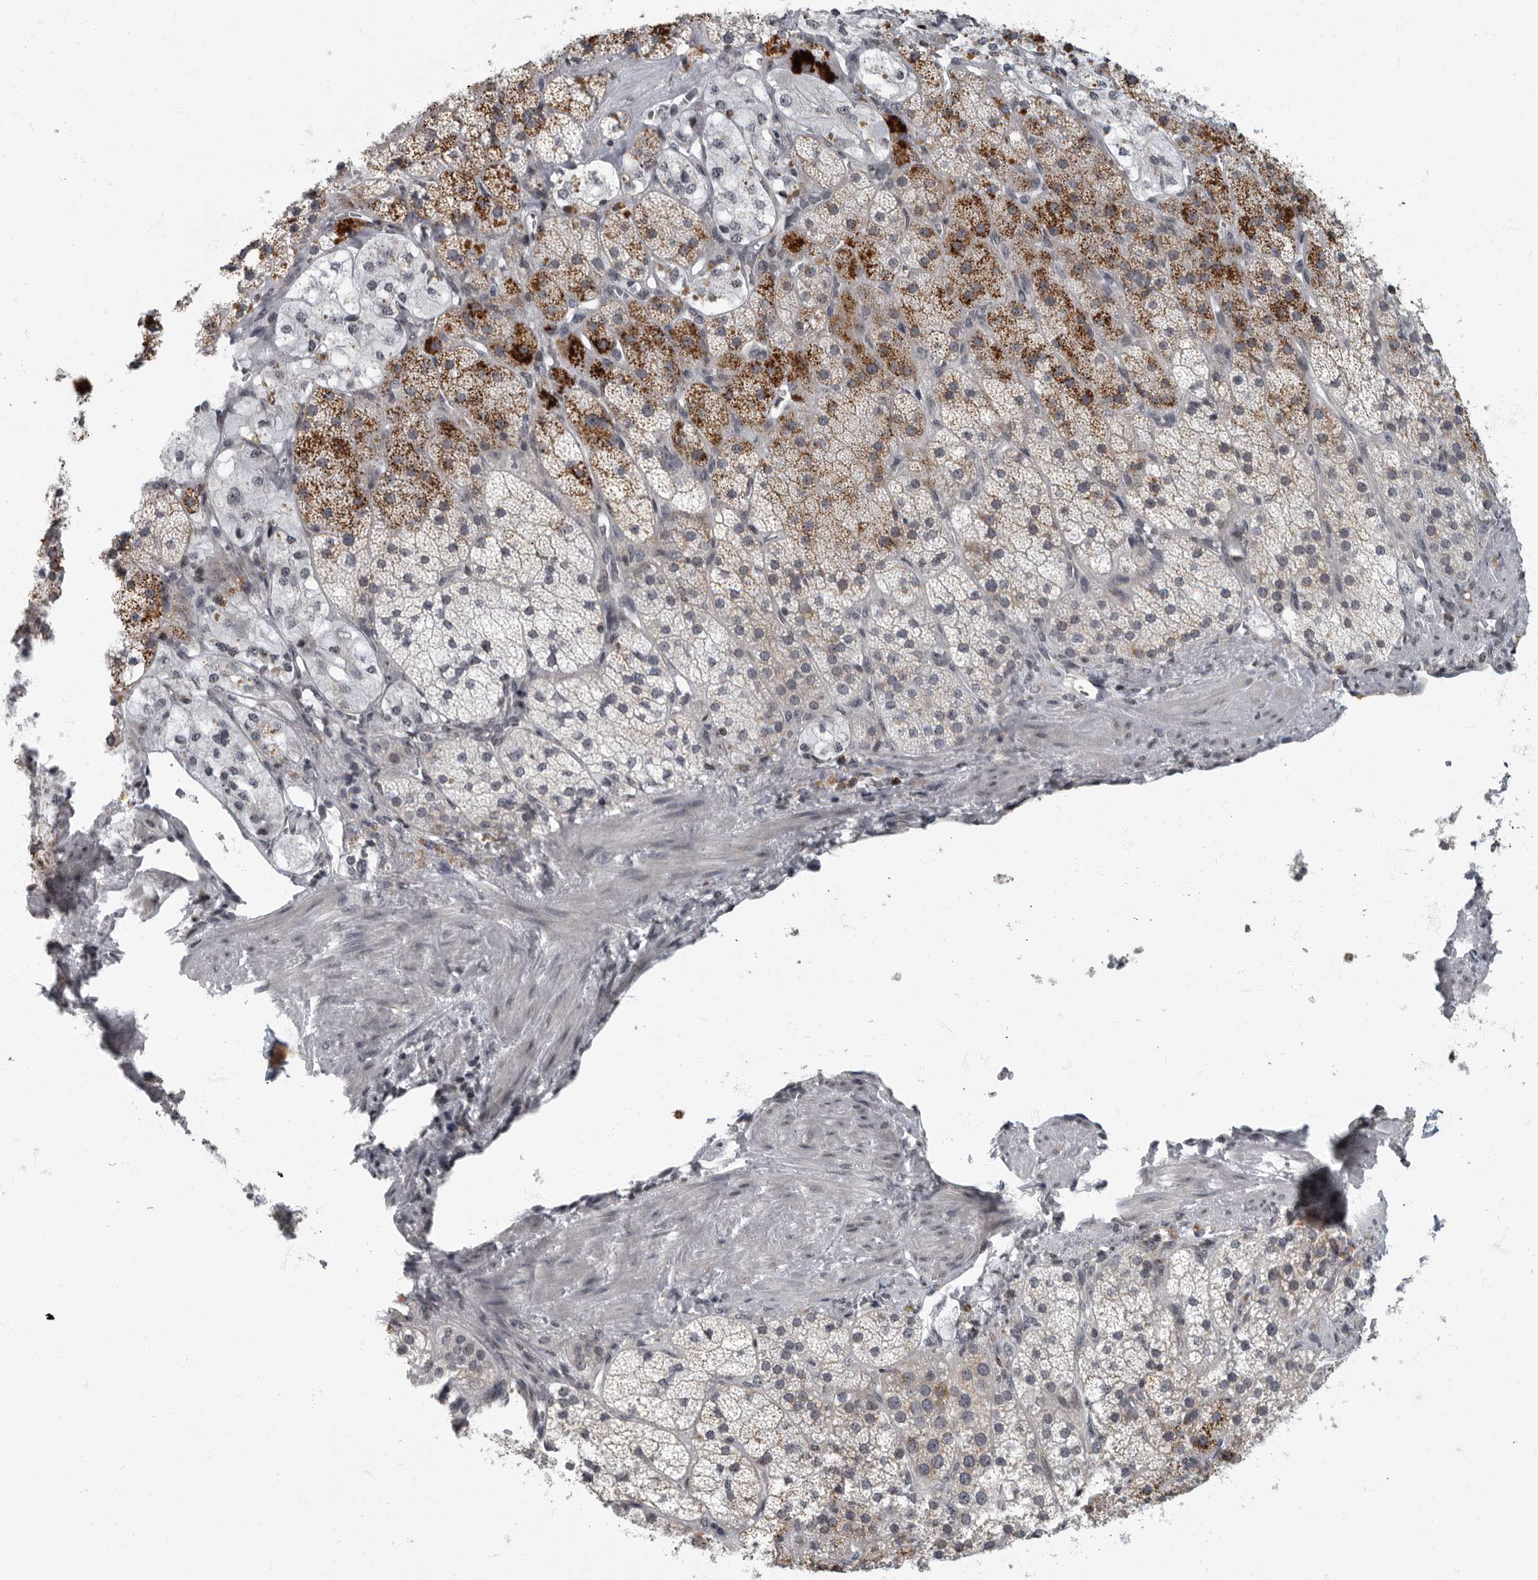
{"staining": {"intensity": "moderate", "quantity": "25%-75%", "location": "cytoplasmic/membranous"}, "tissue": "adrenal gland", "cell_type": "Glandular cells", "image_type": "normal", "snomed": [{"axis": "morphology", "description": "Normal tissue, NOS"}, {"axis": "topography", "description": "Adrenal gland"}], "caption": "Moderate cytoplasmic/membranous protein positivity is appreciated in approximately 25%-75% of glandular cells in adrenal gland.", "gene": "EVI5", "patient": {"sex": "male", "age": 57}}